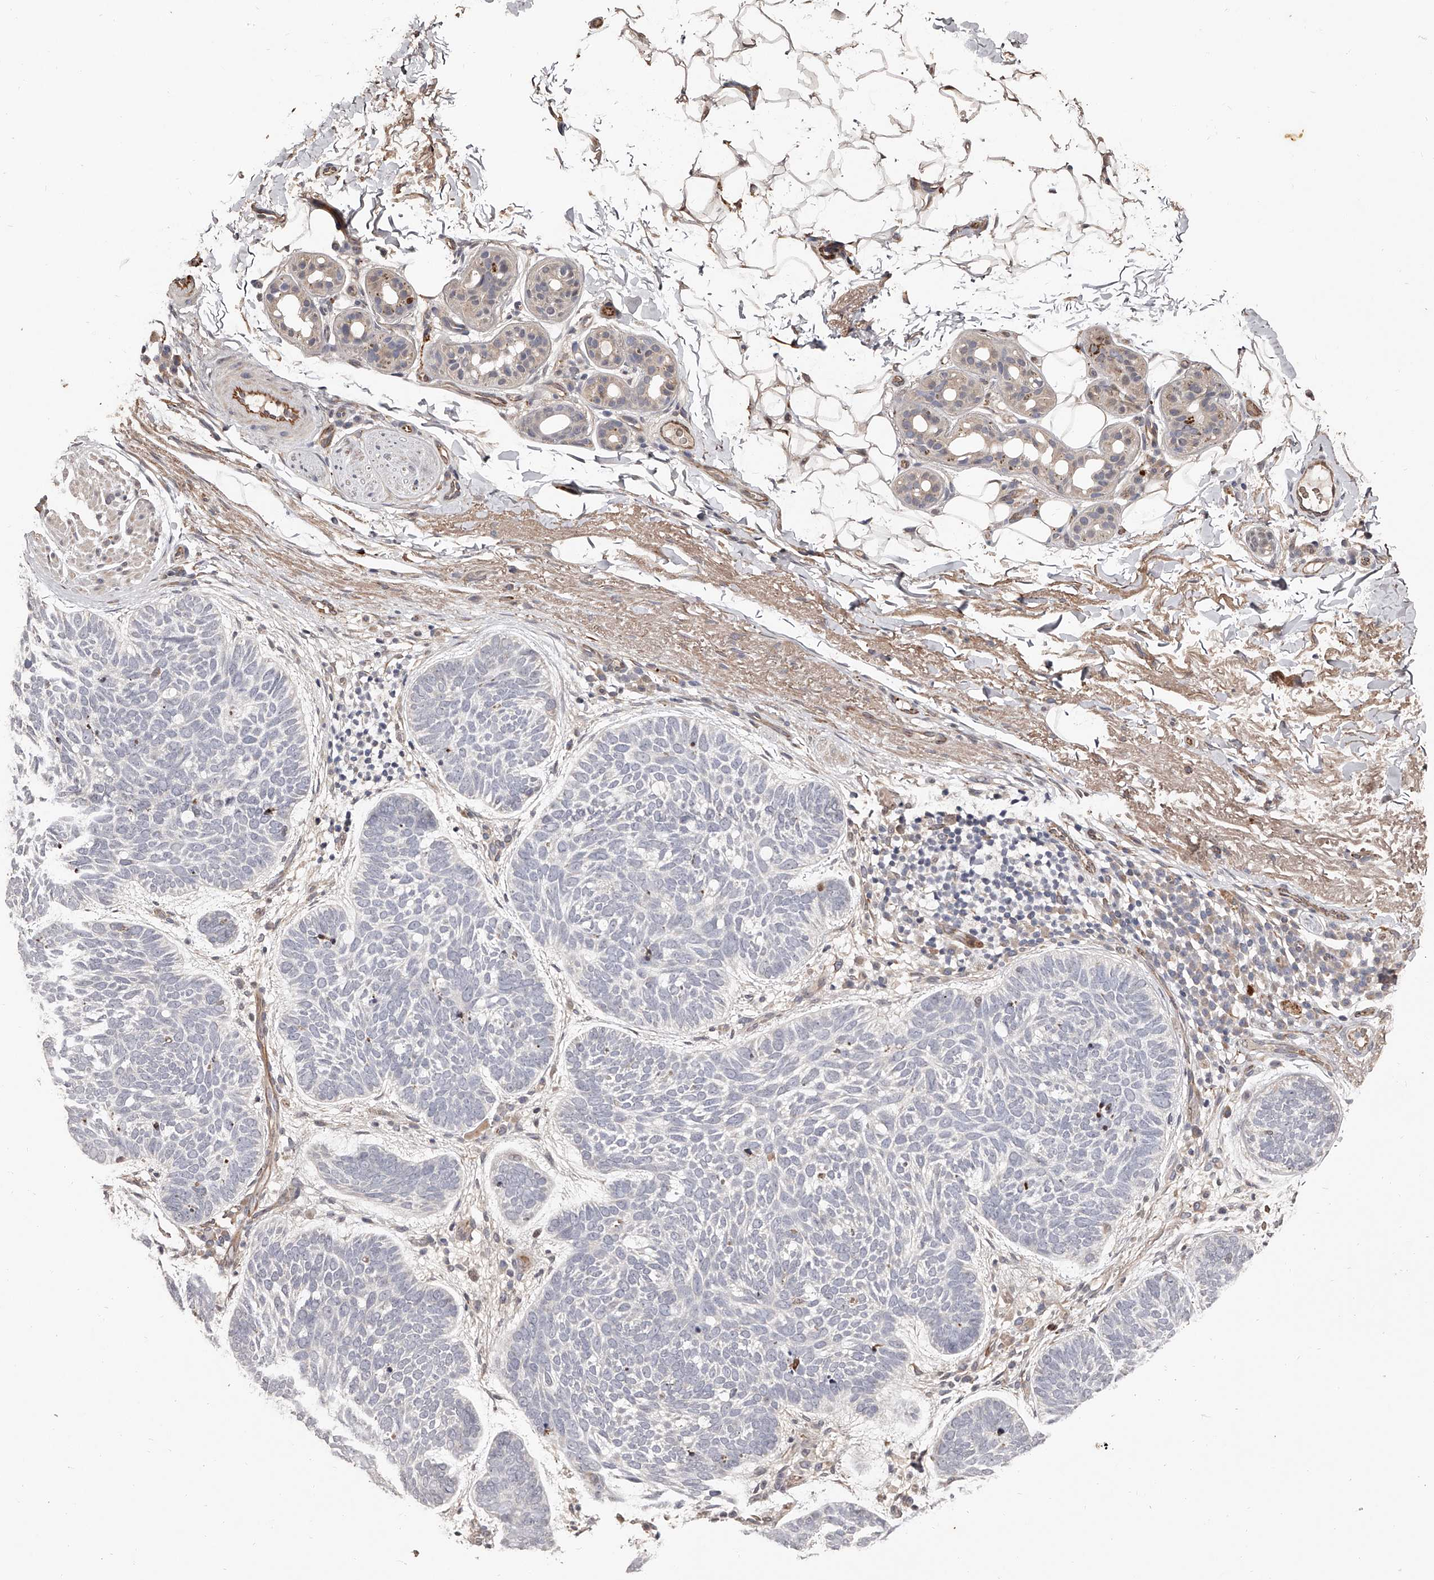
{"staining": {"intensity": "negative", "quantity": "none", "location": "none"}, "tissue": "skin cancer", "cell_type": "Tumor cells", "image_type": "cancer", "snomed": [{"axis": "morphology", "description": "Basal cell carcinoma"}, {"axis": "topography", "description": "Skin"}], "caption": "IHC micrograph of skin basal cell carcinoma stained for a protein (brown), which exhibits no staining in tumor cells. The staining was performed using DAB to visualize the protein expression in brown, while the nuclei were stained in blue with hematoxylin (Magnification: 20x).", "gene": "URGCP", "patient": {"sex": "female", "age": 85}}